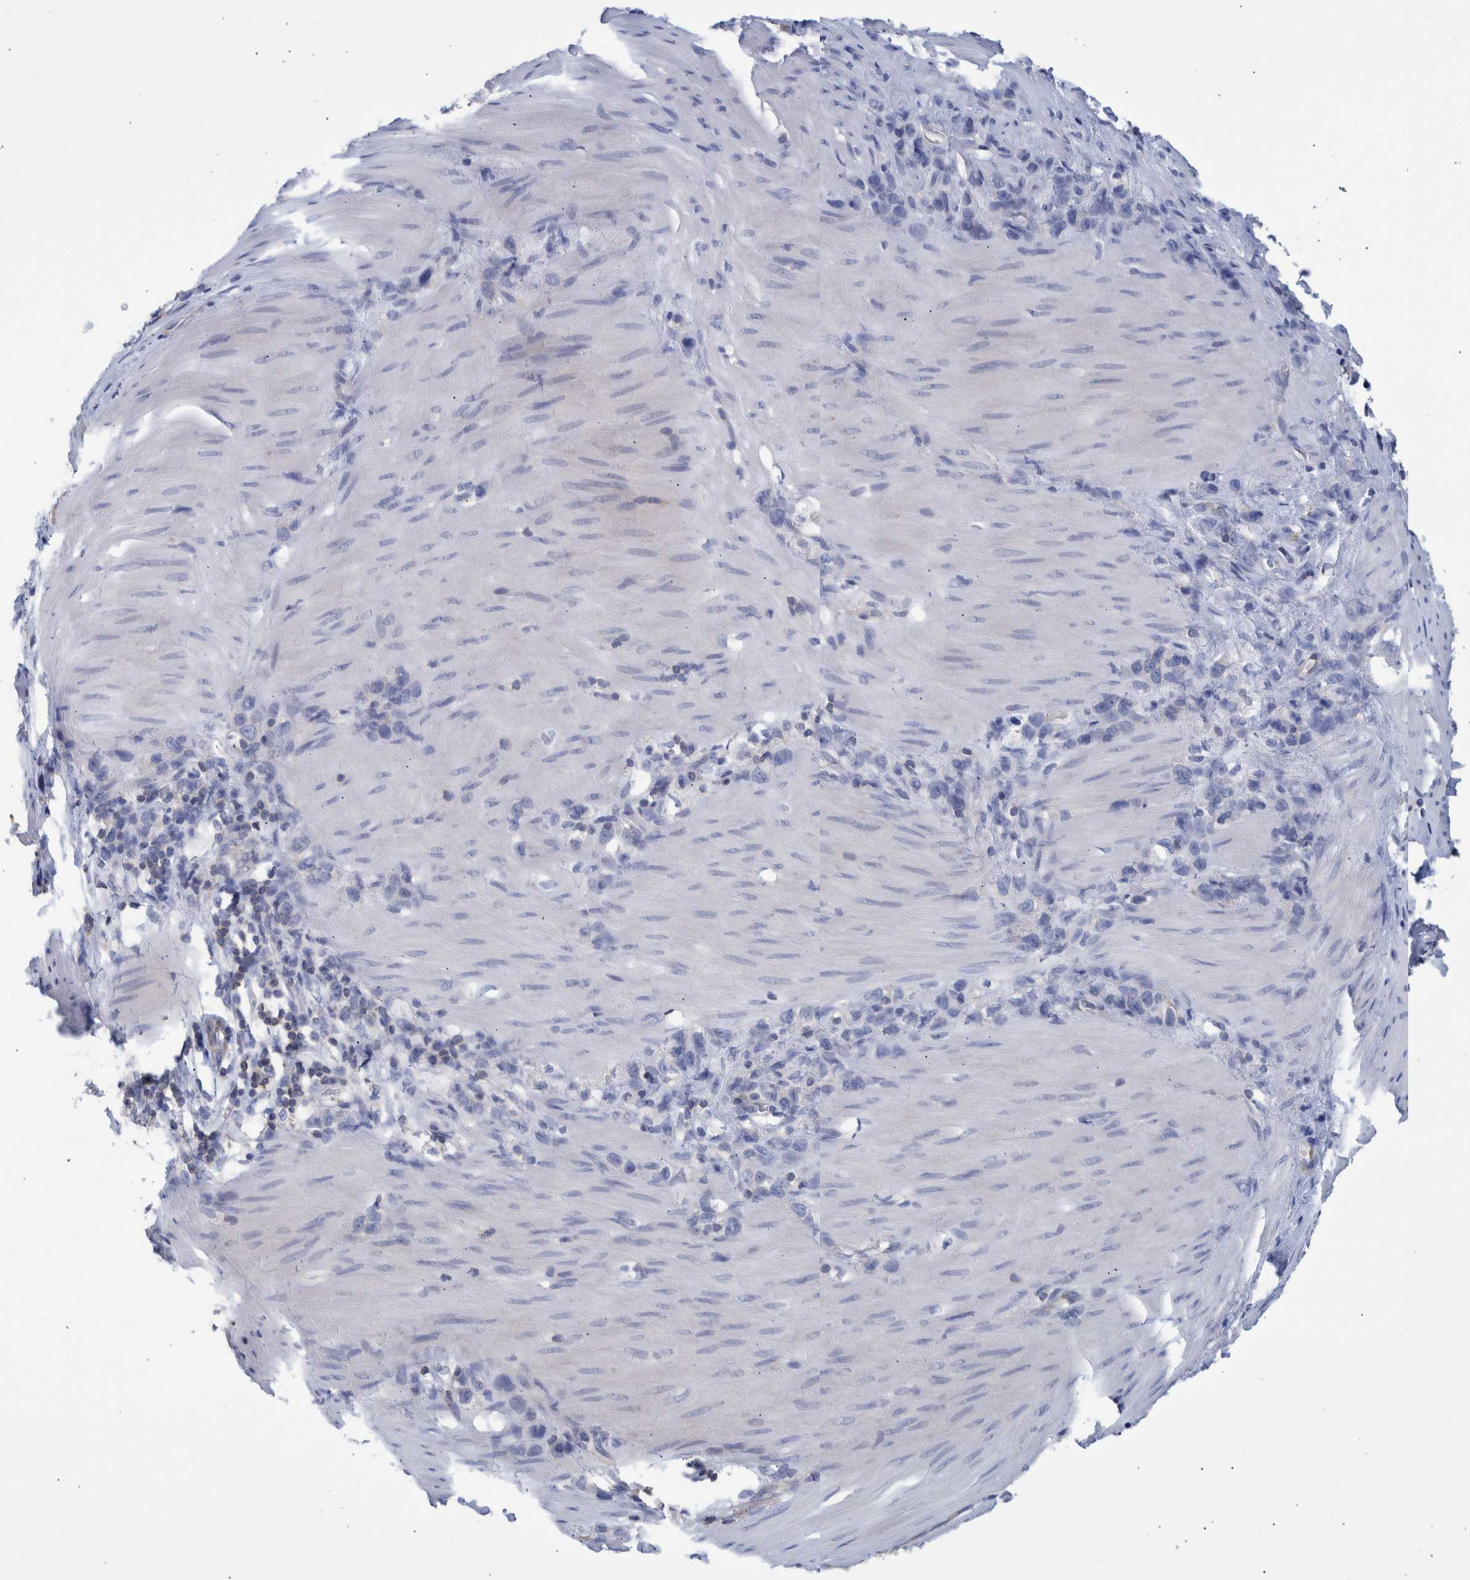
{"staining": {"intensity": "negative", "quantity": "none", "location": "none"}, "tissue": "stomach cancer", "cell_type": "Tumor cells", "image_type": "cancer", "snomed": [{"axis": "morphology", "description": "Normal tissue, NOS"}, {"axis": "morphology", "description": "Adenocarcinoma, NOS"}, {"axis": "morphology", "description": "Adenocarcinoma, High grade"}, {"axis": "topography", "description": "Stomach, upper"}, {"axis": "topography", "description": "Stomach"}], "caption": "An immunohistochemistry micrograph of stomach cancer is shown. There is no staining in tumor cells of stomach cancer. The staining was performed using DAB to visualize the protein expression in brown, while the nuclei were stained in blue with hematoxylin (Magnification: 20x).", "gene": "PPP3CC", "patient": {"sex": "female", "age": 65}}